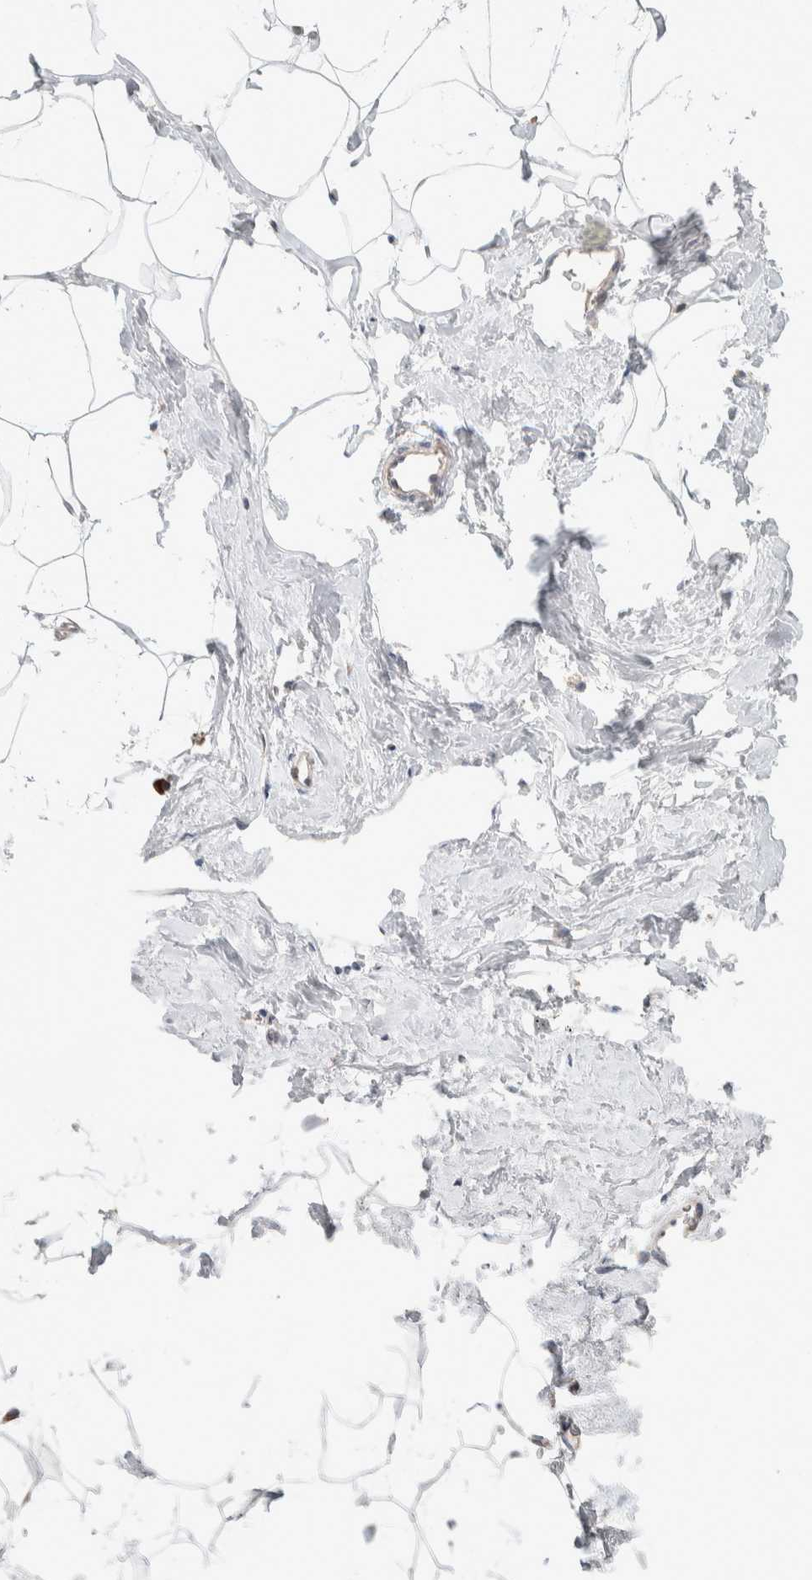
{"staining": {"intensity": "weak", "quantity": ">75%", "location": "cytoplasmic/membranous"}, "tissue": "adipose tissue", "cell_type": "Adipocytes", "image_type": "normal", "snomed": [{"axis": "morphology", "description": "Normal tissue, NOS"}, {"axis": "morphology", "description": "Fibrosis, NOS"}, {"axis": "topography", "description": "Breast"}, {"axis": "topography", "description": "Adipose tissue"}], "caption": "Benign adipose tissue demonstrates weak cytoplasmic/membranous staining in approximately >75% of adipocytes, visualized by immunohistochemistry.", "gene": "ADCY8", "patient": {"sex": "female", "age": 39}}